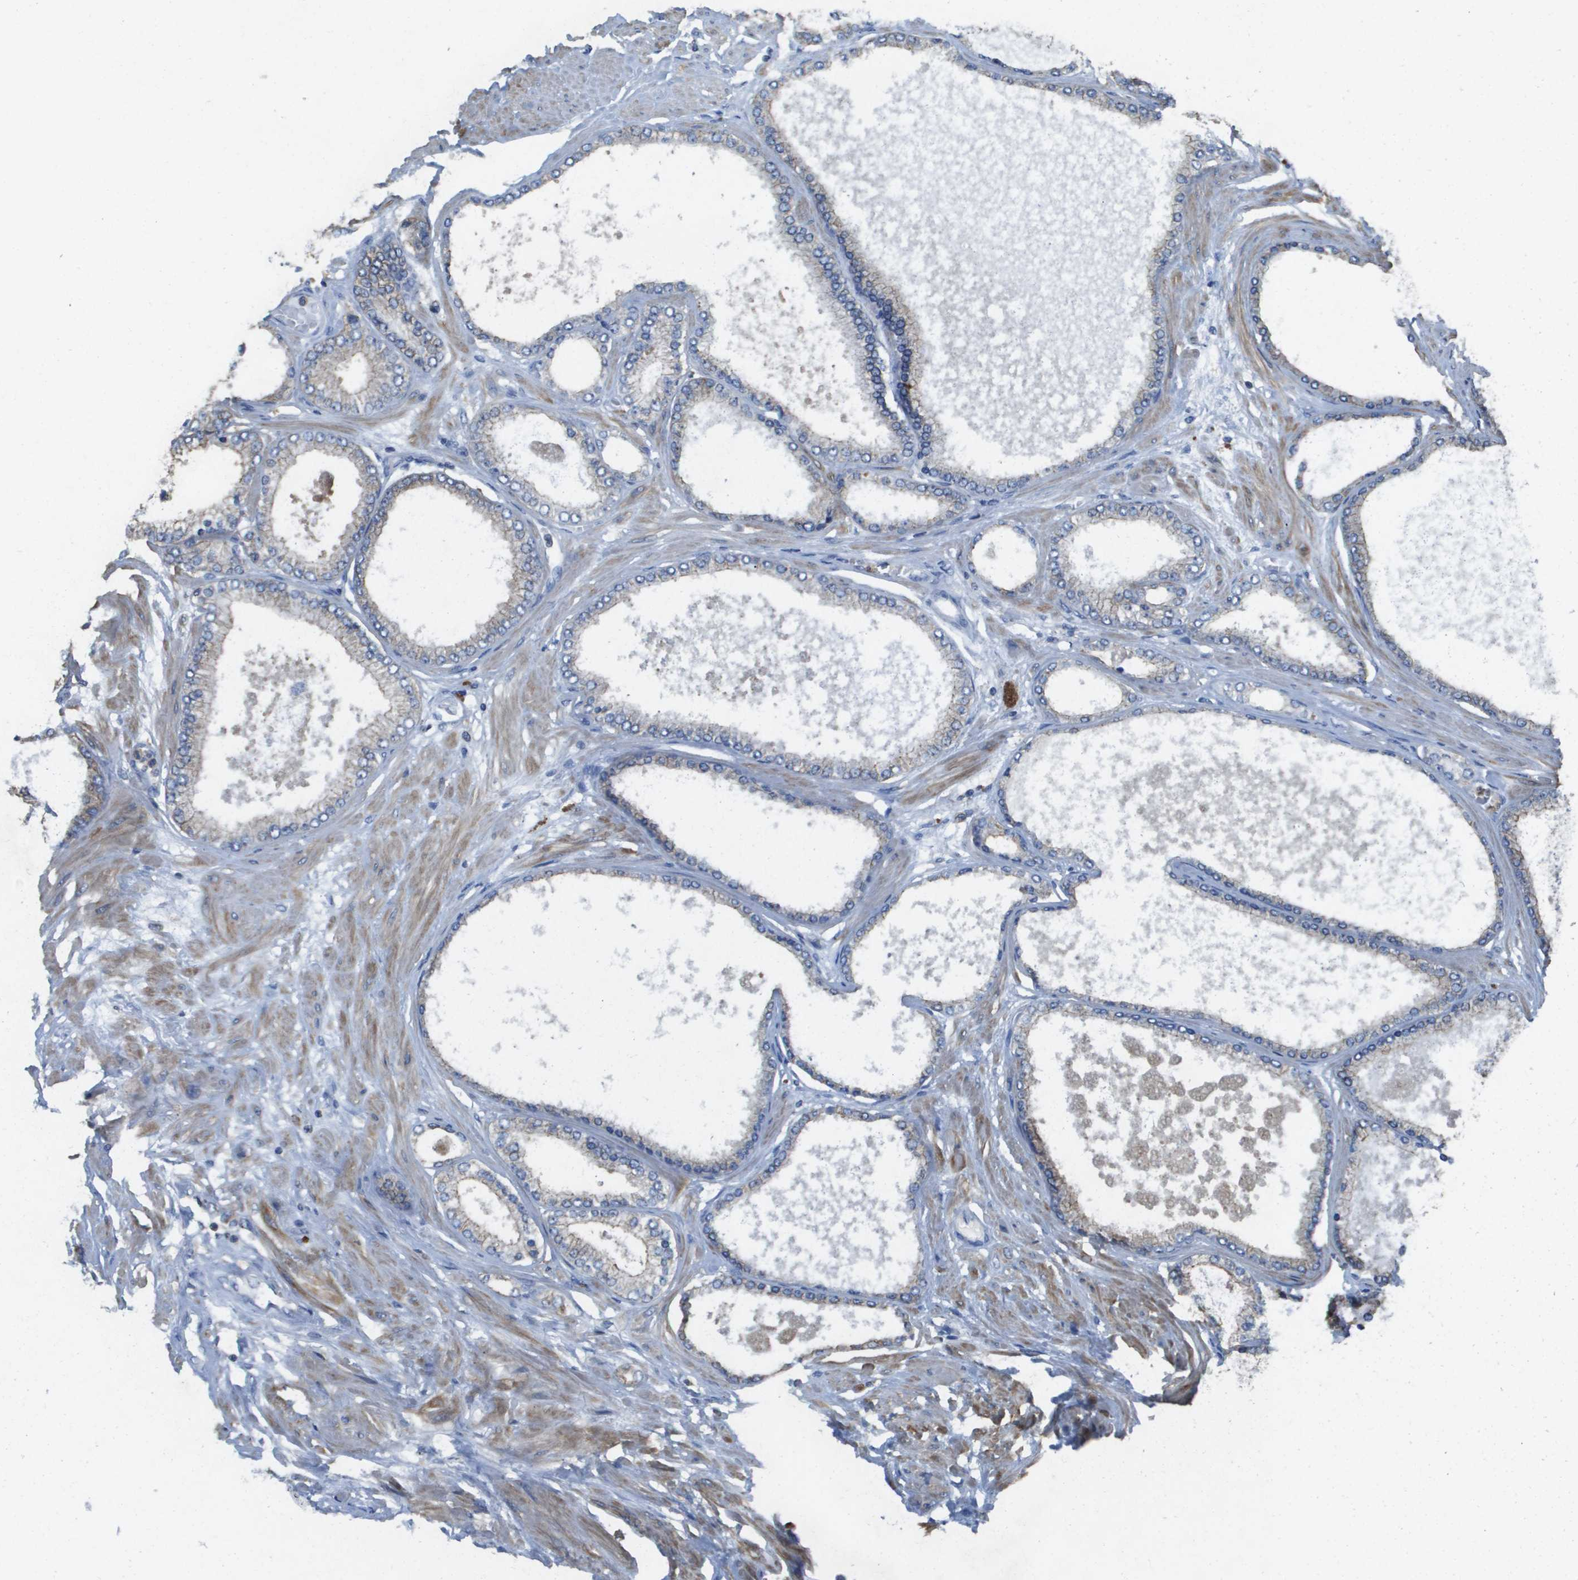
{"staining": {"intensity": "weak", "quantity": "<25%", "location": "cytoplasmic/membranous"}, "tissue": "prostate cancer", "cell_type": "Tumor cells", "image_type": "cancer", "snomed": [{"axis": "morphology", "description": "Adenocarcinoma, High grade"}, {"axis": "topography", "description": "Prostate"}], "caption": "Immunohistochemistry of prostate cancer shows no expression in tumor cells. Nuclei are stained in blue.", "gene": "CLCA4", "patient": {"sex": "male", "age": 61}}